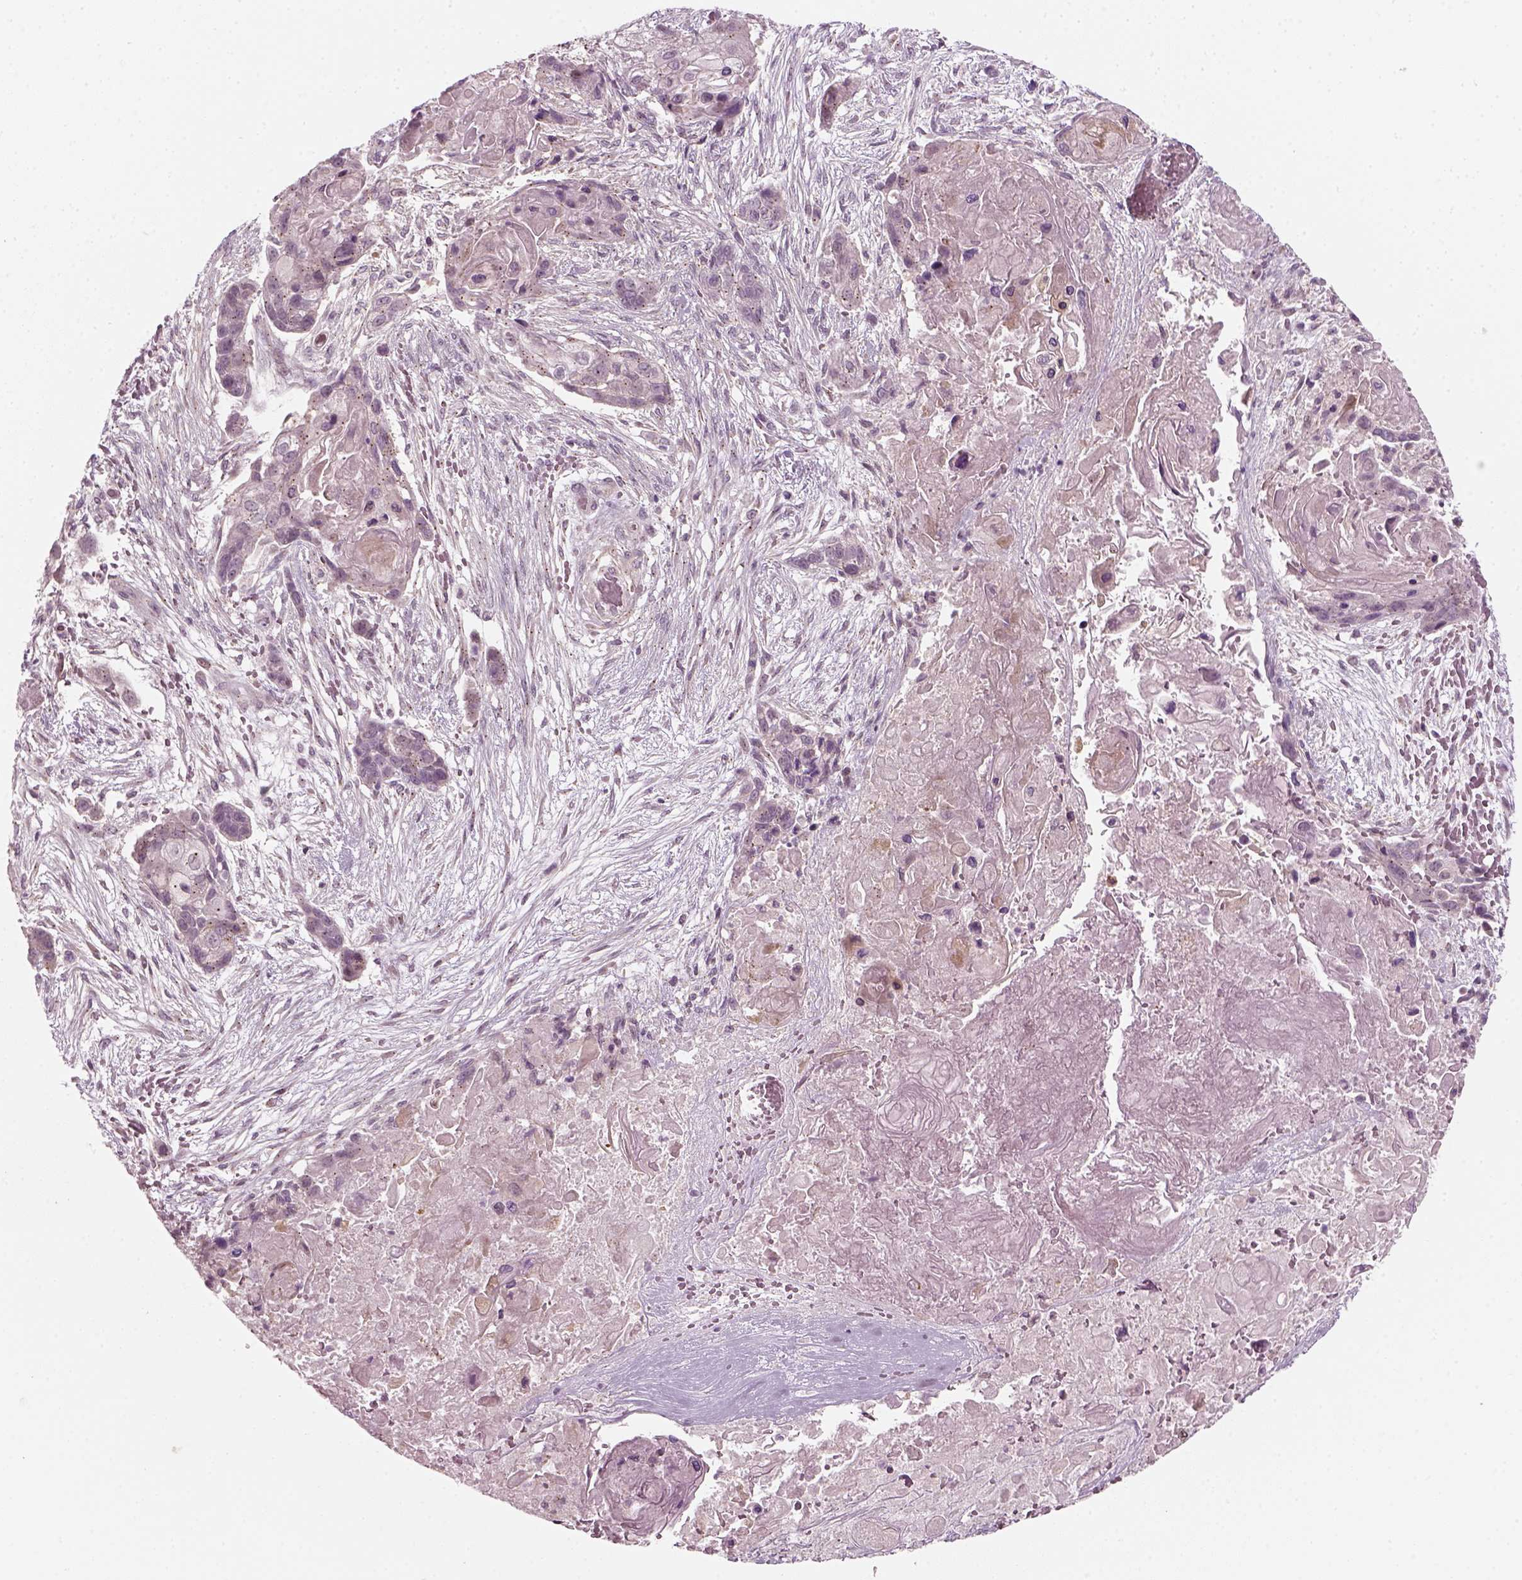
{"staining": {"intensity": "negative", "quantity": "none", "location": "none"}, "tissue": "lung cancer", "cell_type": "Tumor cells", "image_type": "cancer", "snomed": [{"axis": "morphology", "description": "Squamous cell carcinoma, NOS"}, {"axis": "topography", "description": "Lung"}], "caption": "There is no significant staining in tumor cells of squamous cell carcinoma (lung).", "gene": "MLIP", "patient": {"sex": "male", "age": 69}}